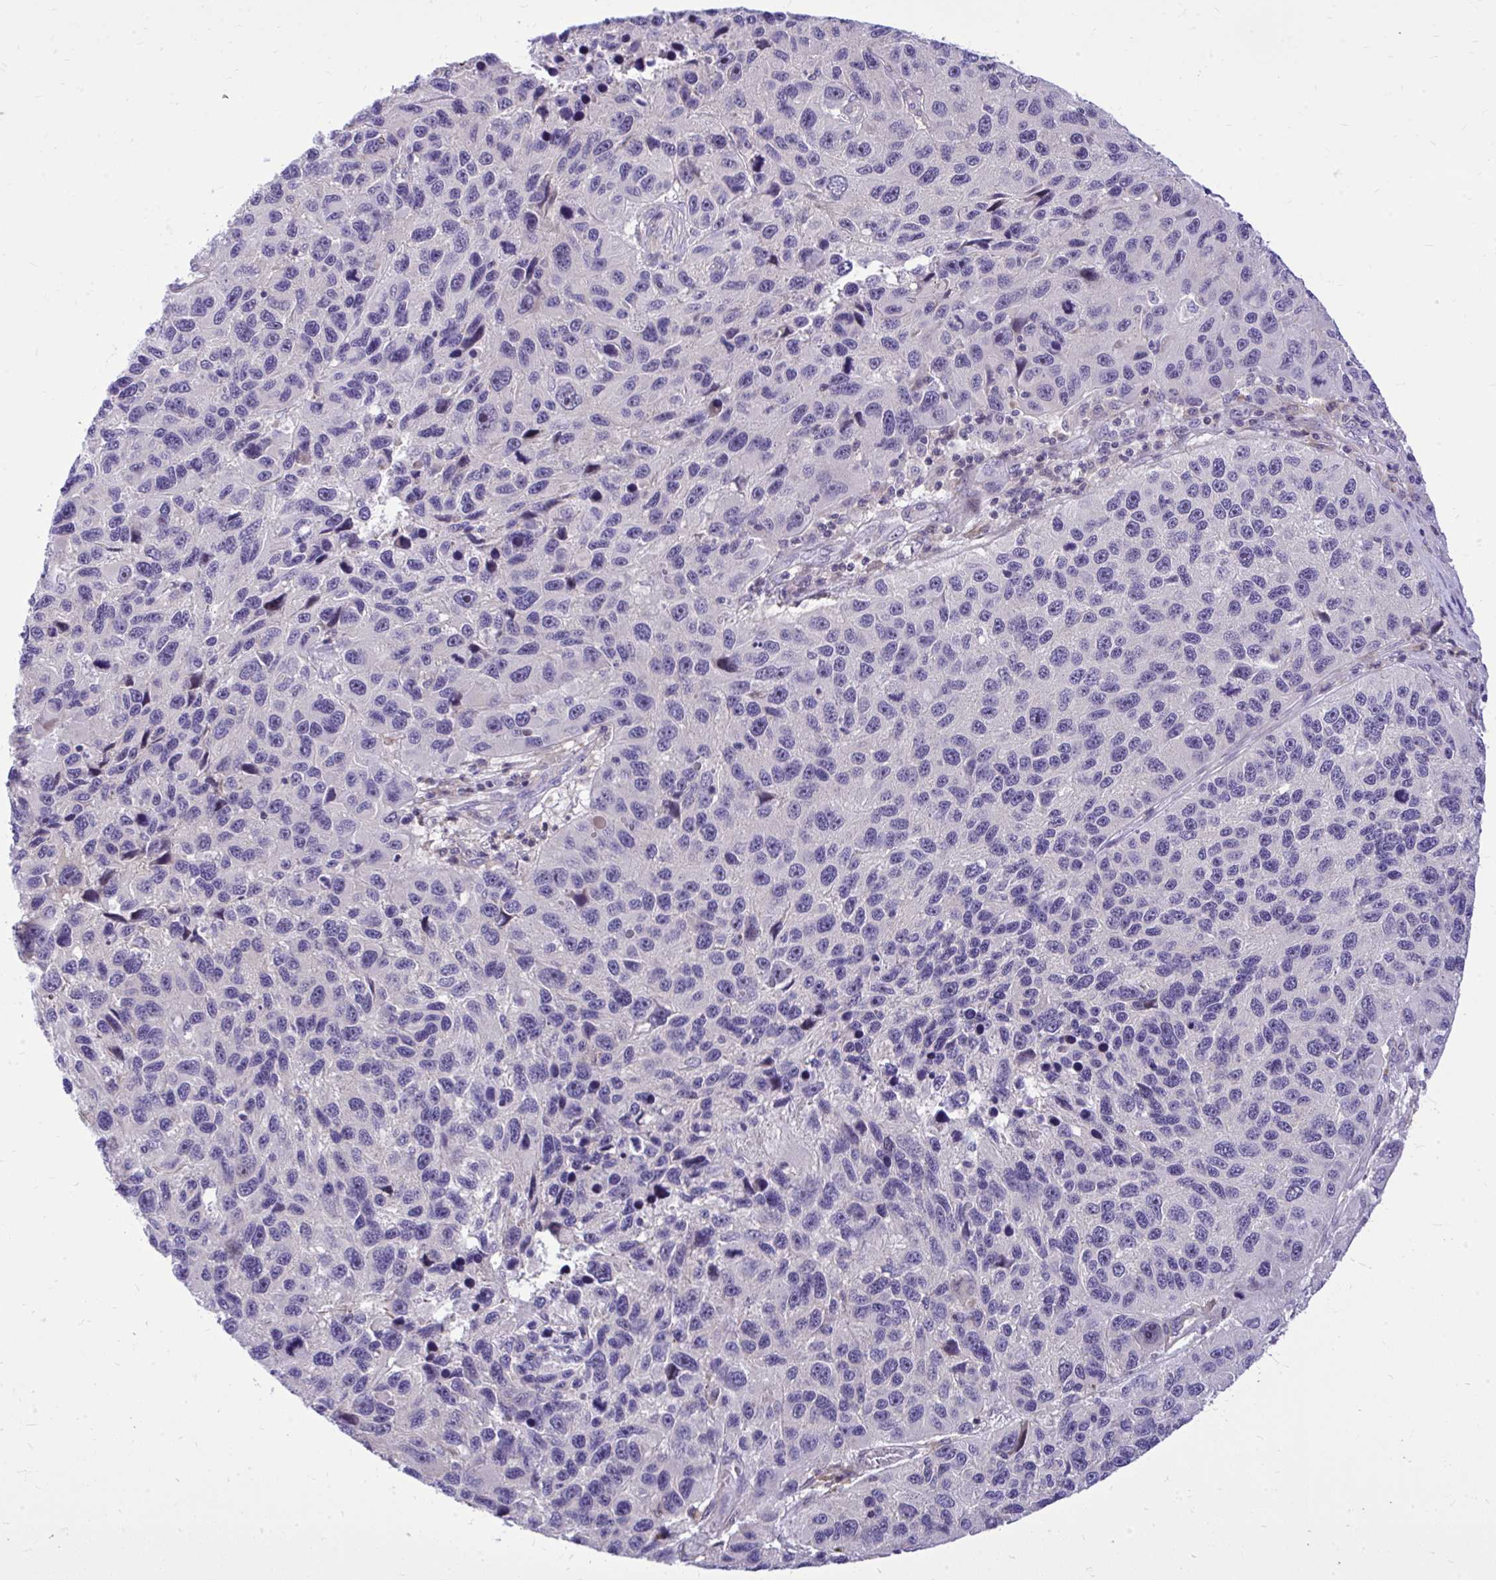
{"staining": {"intensity": "negative", "quantity": "none", "location": "none"}, "tissue": "melanoma", "cell_type": "Tumor cells", "image_type": "cancer", "snomed": [{"axis": "morphology", "description": "Malignant melanoma, NOS"}, {"axis": "topography", "description": "Skin"}], "caption": "High magnification brightfield microscopy of malignant melanoma stained with DAB (brown) and counterstained with hematoxylin (blue): tumor cells show no significant staining.", "gene": "GRK4", "patient": {"sex": "male", "age": 53}}